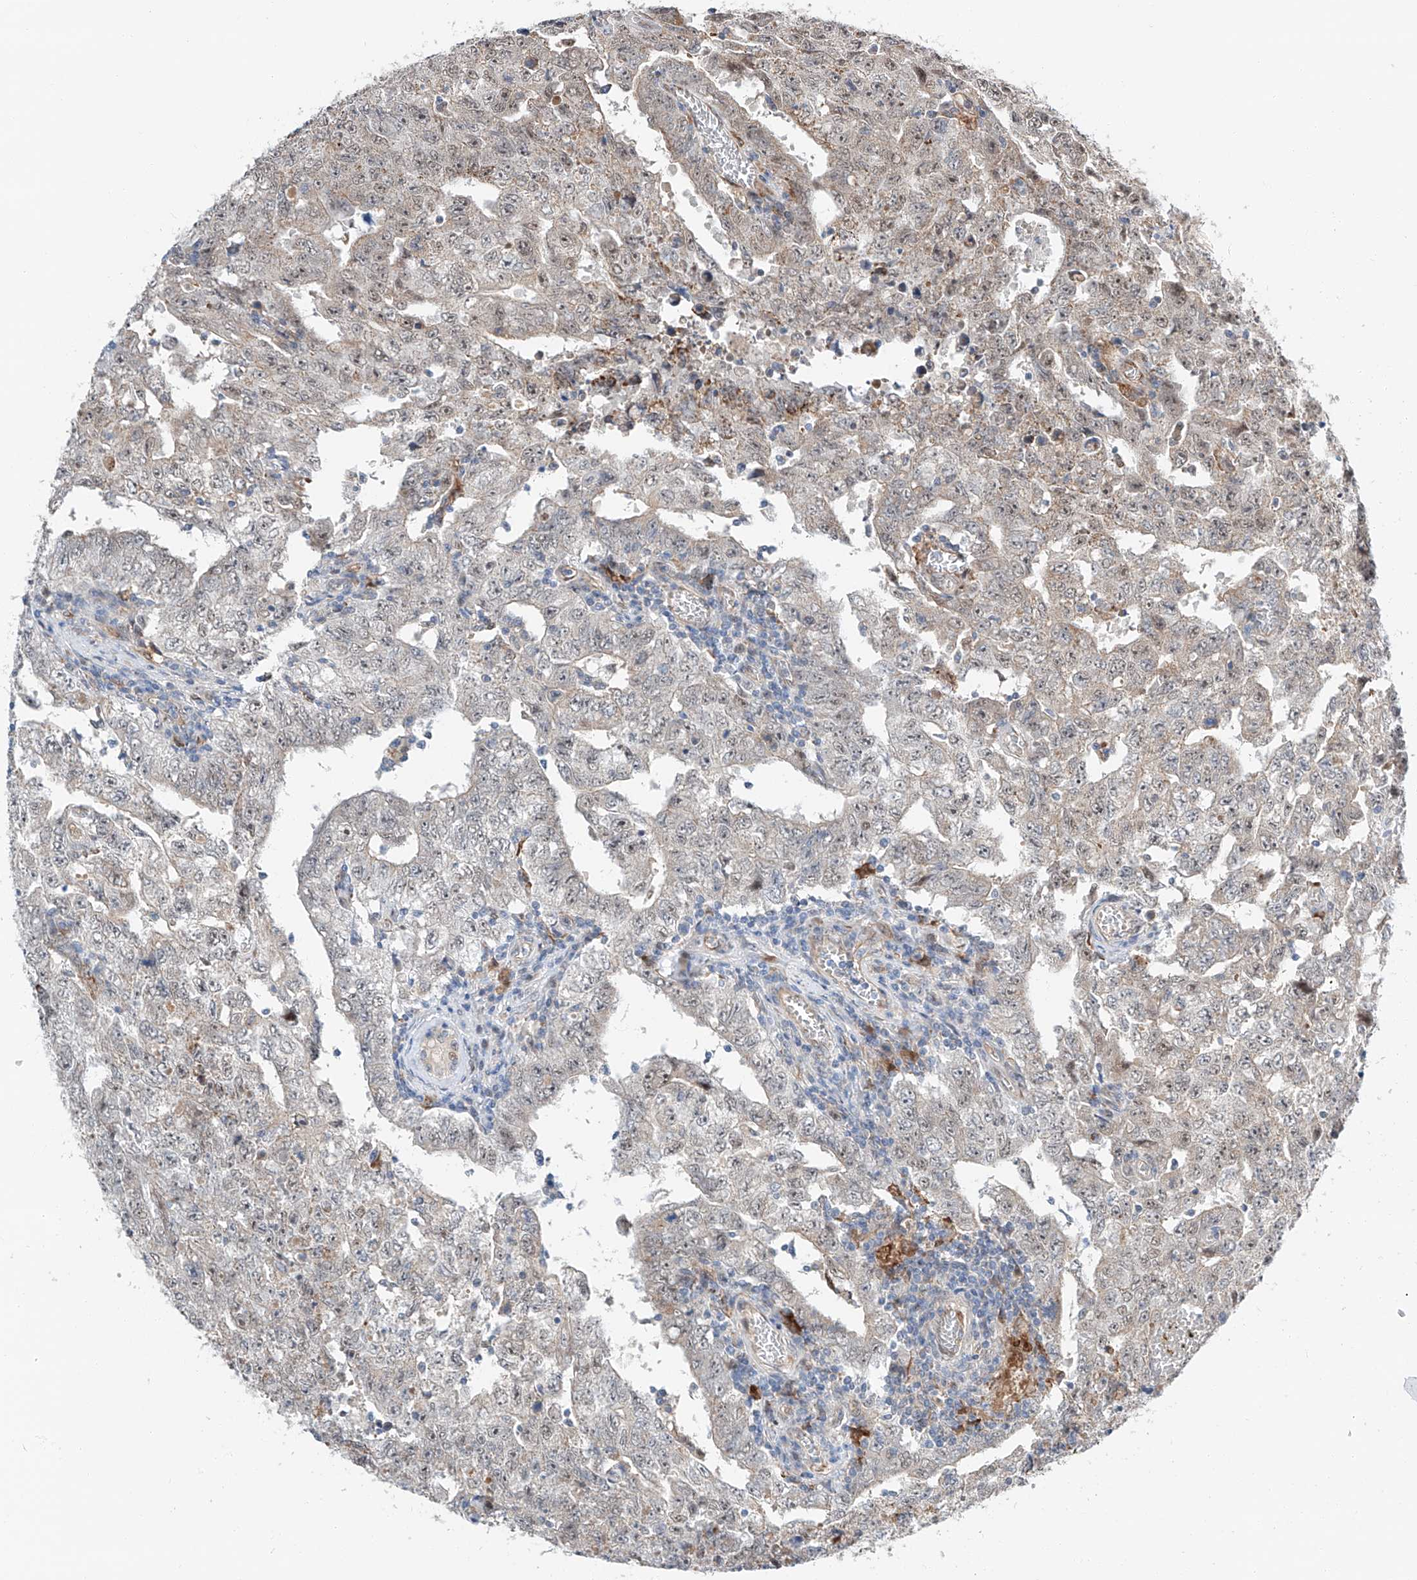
{"staining": {"intensity": "weak", "quantity": "<25%", "location": "nuclear"}, "tissue": "testis cancer", "cell_type": "Tumor cells", "image_type": "cancer", "snomed": [{"axis": "morphology", "description": "Carcinoma, Embryonal, NOS"}, {"axis": "topography", "description": "Testis"}], "caption": "Tumor cells are negative for brown protein staining in testis embryonal carcinoma. (Brightfield microscopy of DAB immunohistochemistry at high magnification).", "gene": "CLDND1", "patient": {"sex": "male", "age": 26}}